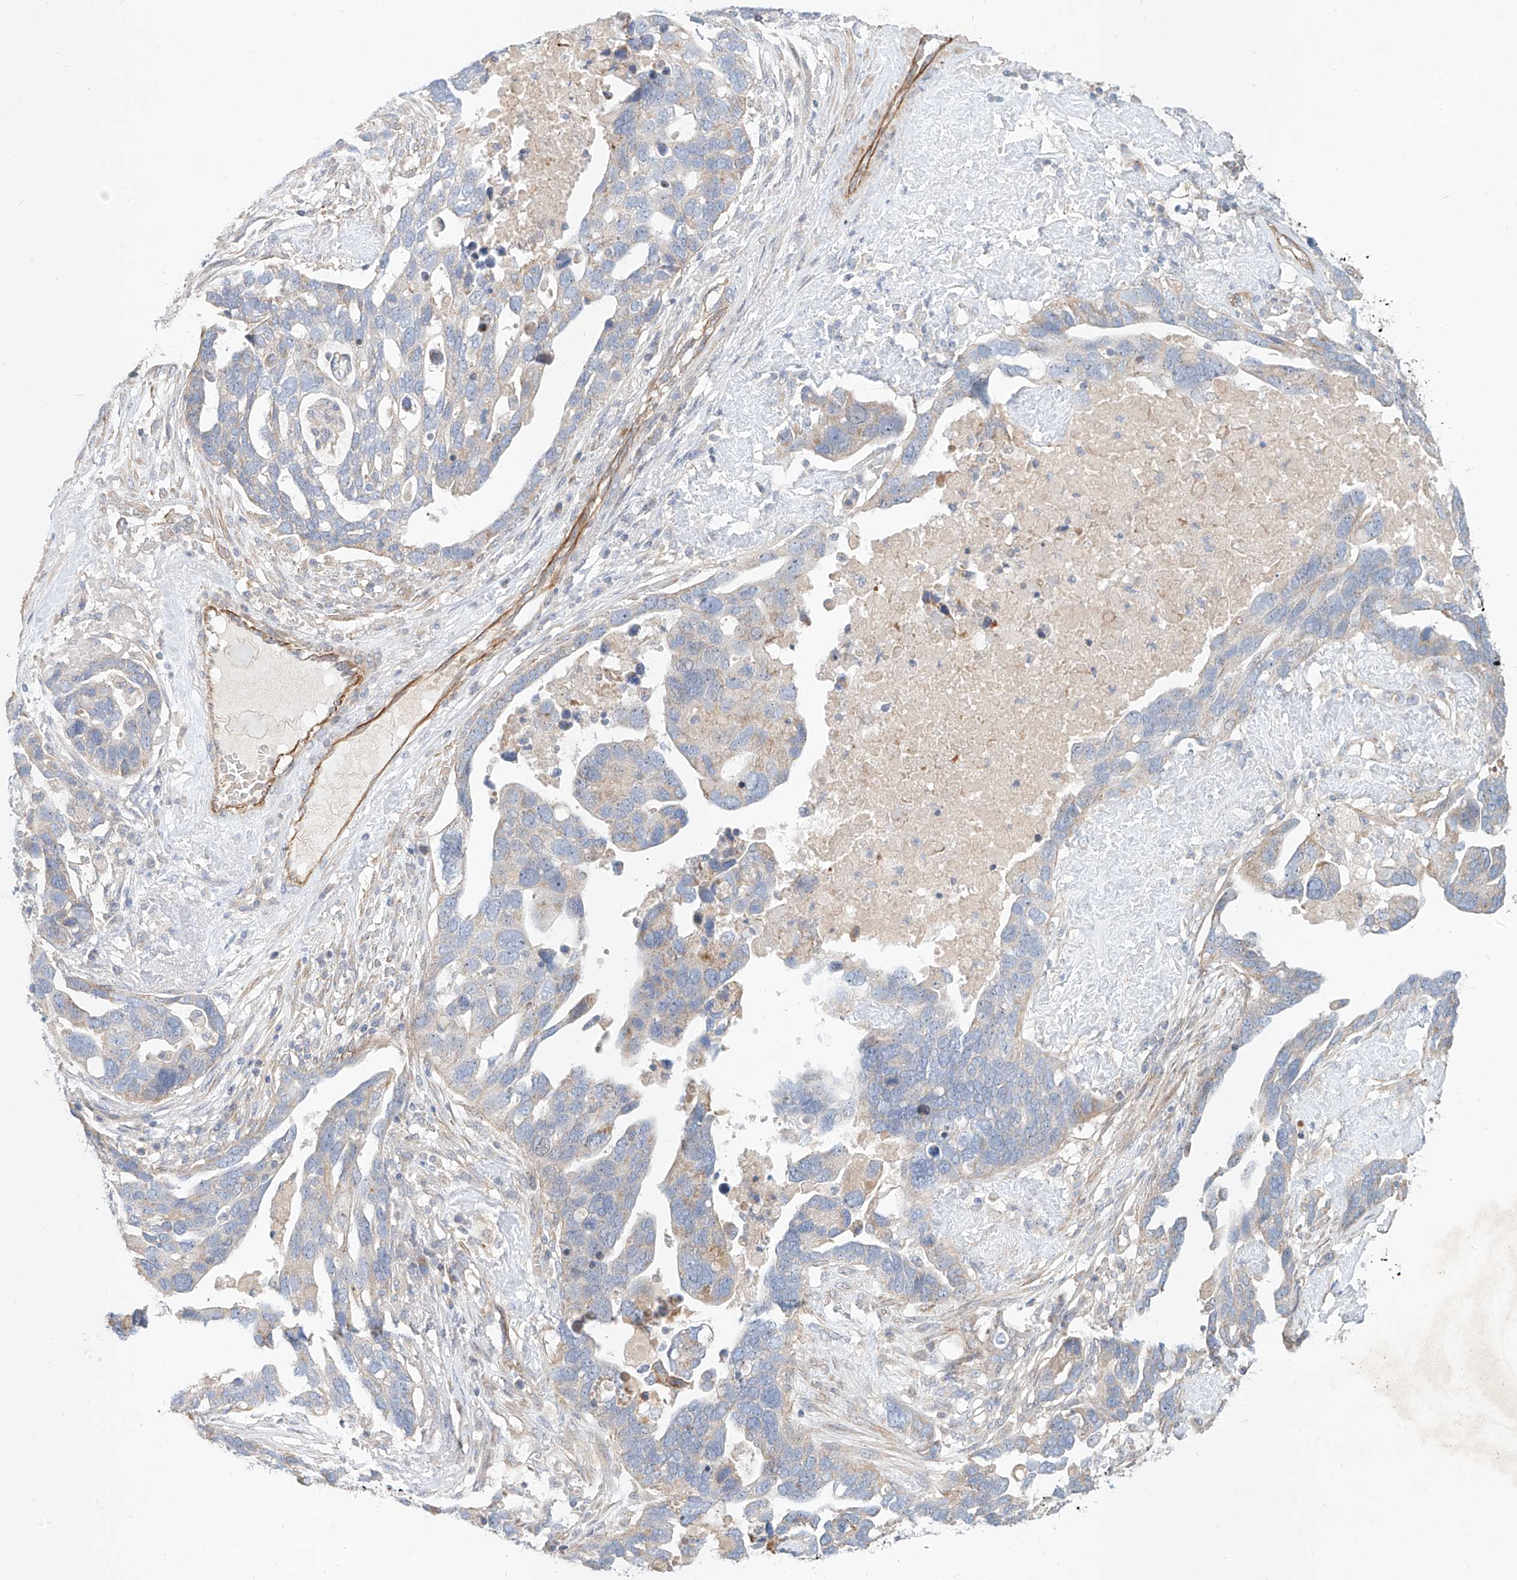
{"staining": {"intensity": "negative", "quantity": "none", "location": "none"}, "tissue": "ovarian cancer", "cell_type": "Tumor cells", "image_type": "cancer", "snomed": [{"axis": "morphology", "description": "Cystadenocarcinoma, serous, NOS"}, {"axis": "topography", "description": "Ovary"}], "caption": "Ovarian serous cystadenocarcinoma stained for a protein using IHC demonstrates no expression tumor cells.", "gene": "AJM1", "patient": {"sex": "female", "age": 54}}